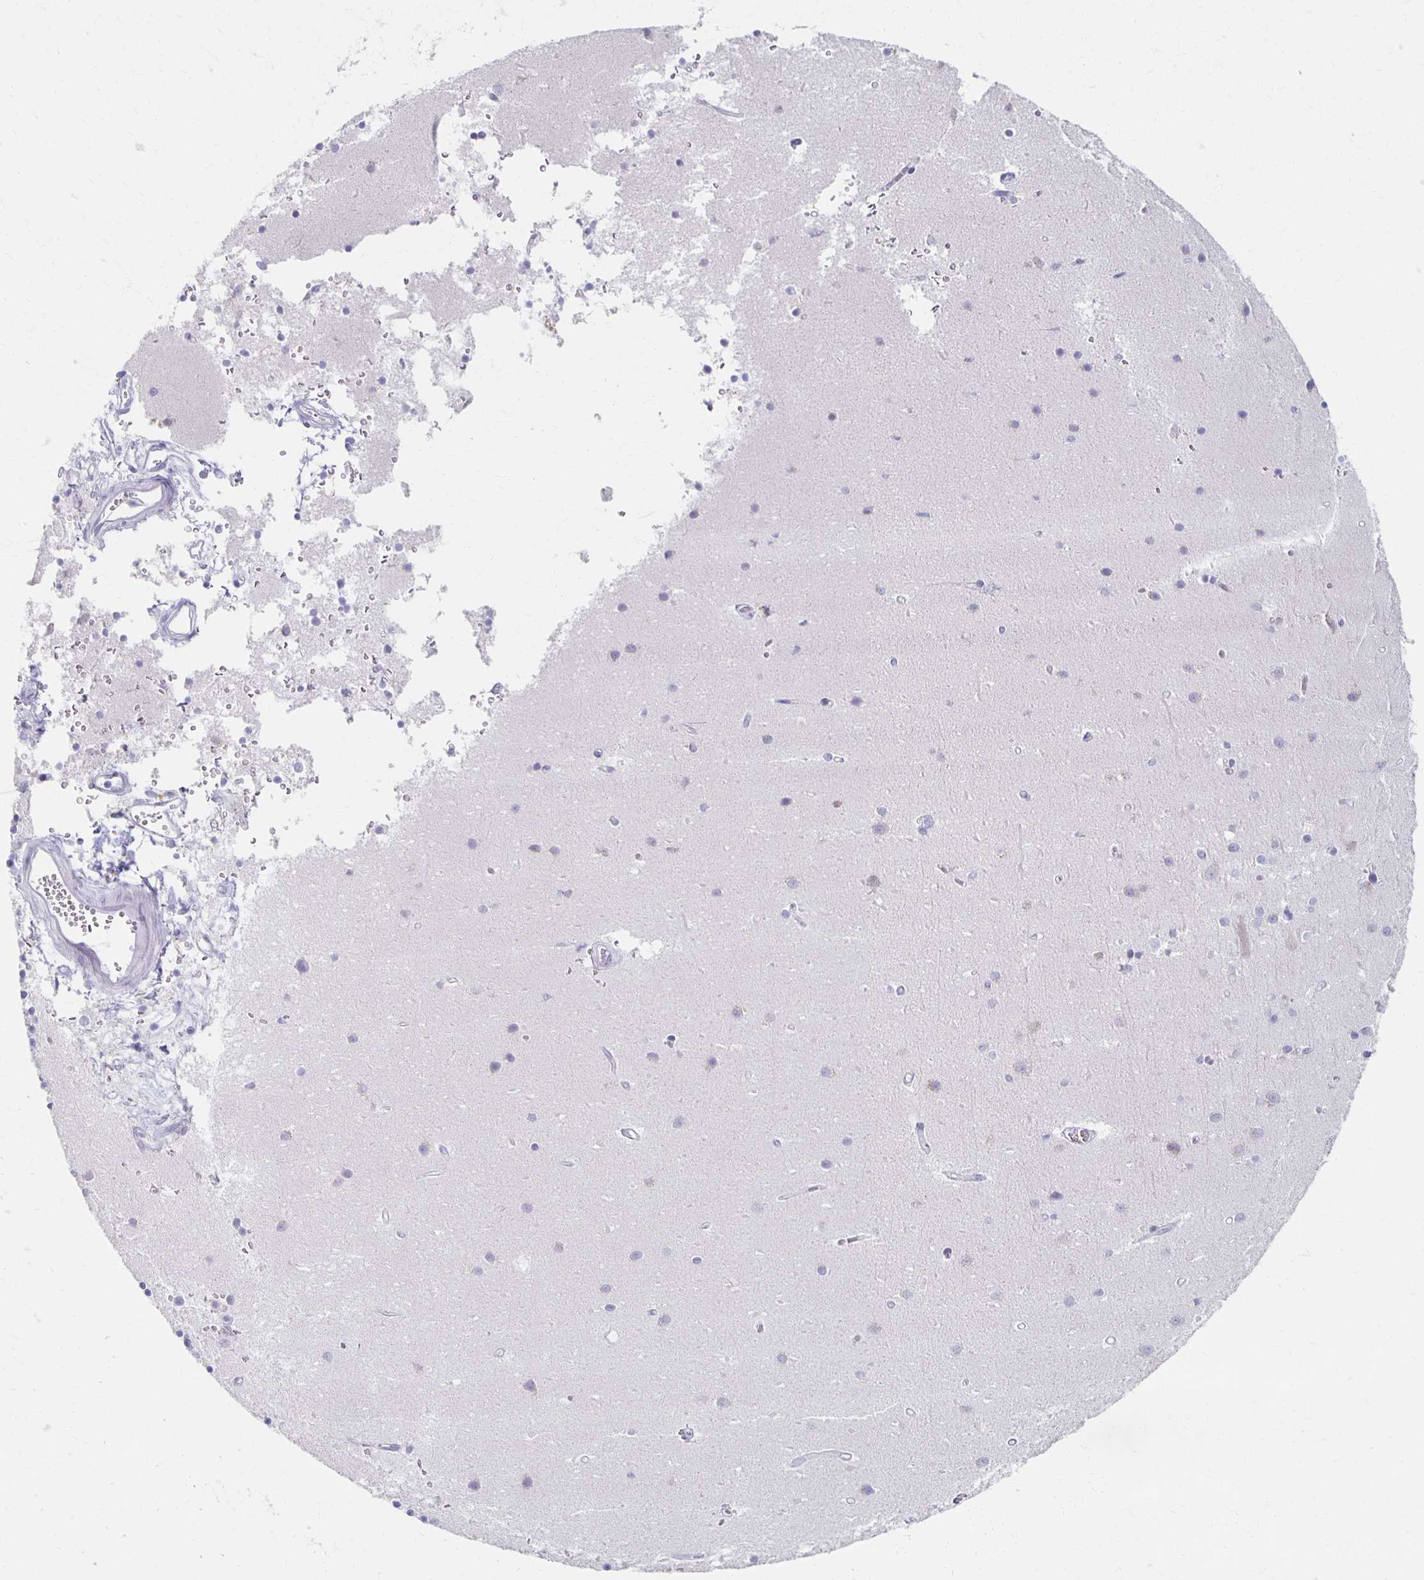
{"staining": {"intensity": "negative", "quantity": "none", "location": "none"}, "tissue": "cerebellum", "cell_type": "Cells in granular layer", "image_type": "normal", "snomed": [{"axis": "morphology", "description": "Normal tissue, NOS"}, {"axis": "topography", "description": "Cerebellum"}], "caption": "Immunohistochemistry of unremarkable cerebellum shows no positivity in cells in granular layer.", "gene": "TEX44", "patient": {"sex": "male", "age": 54}}